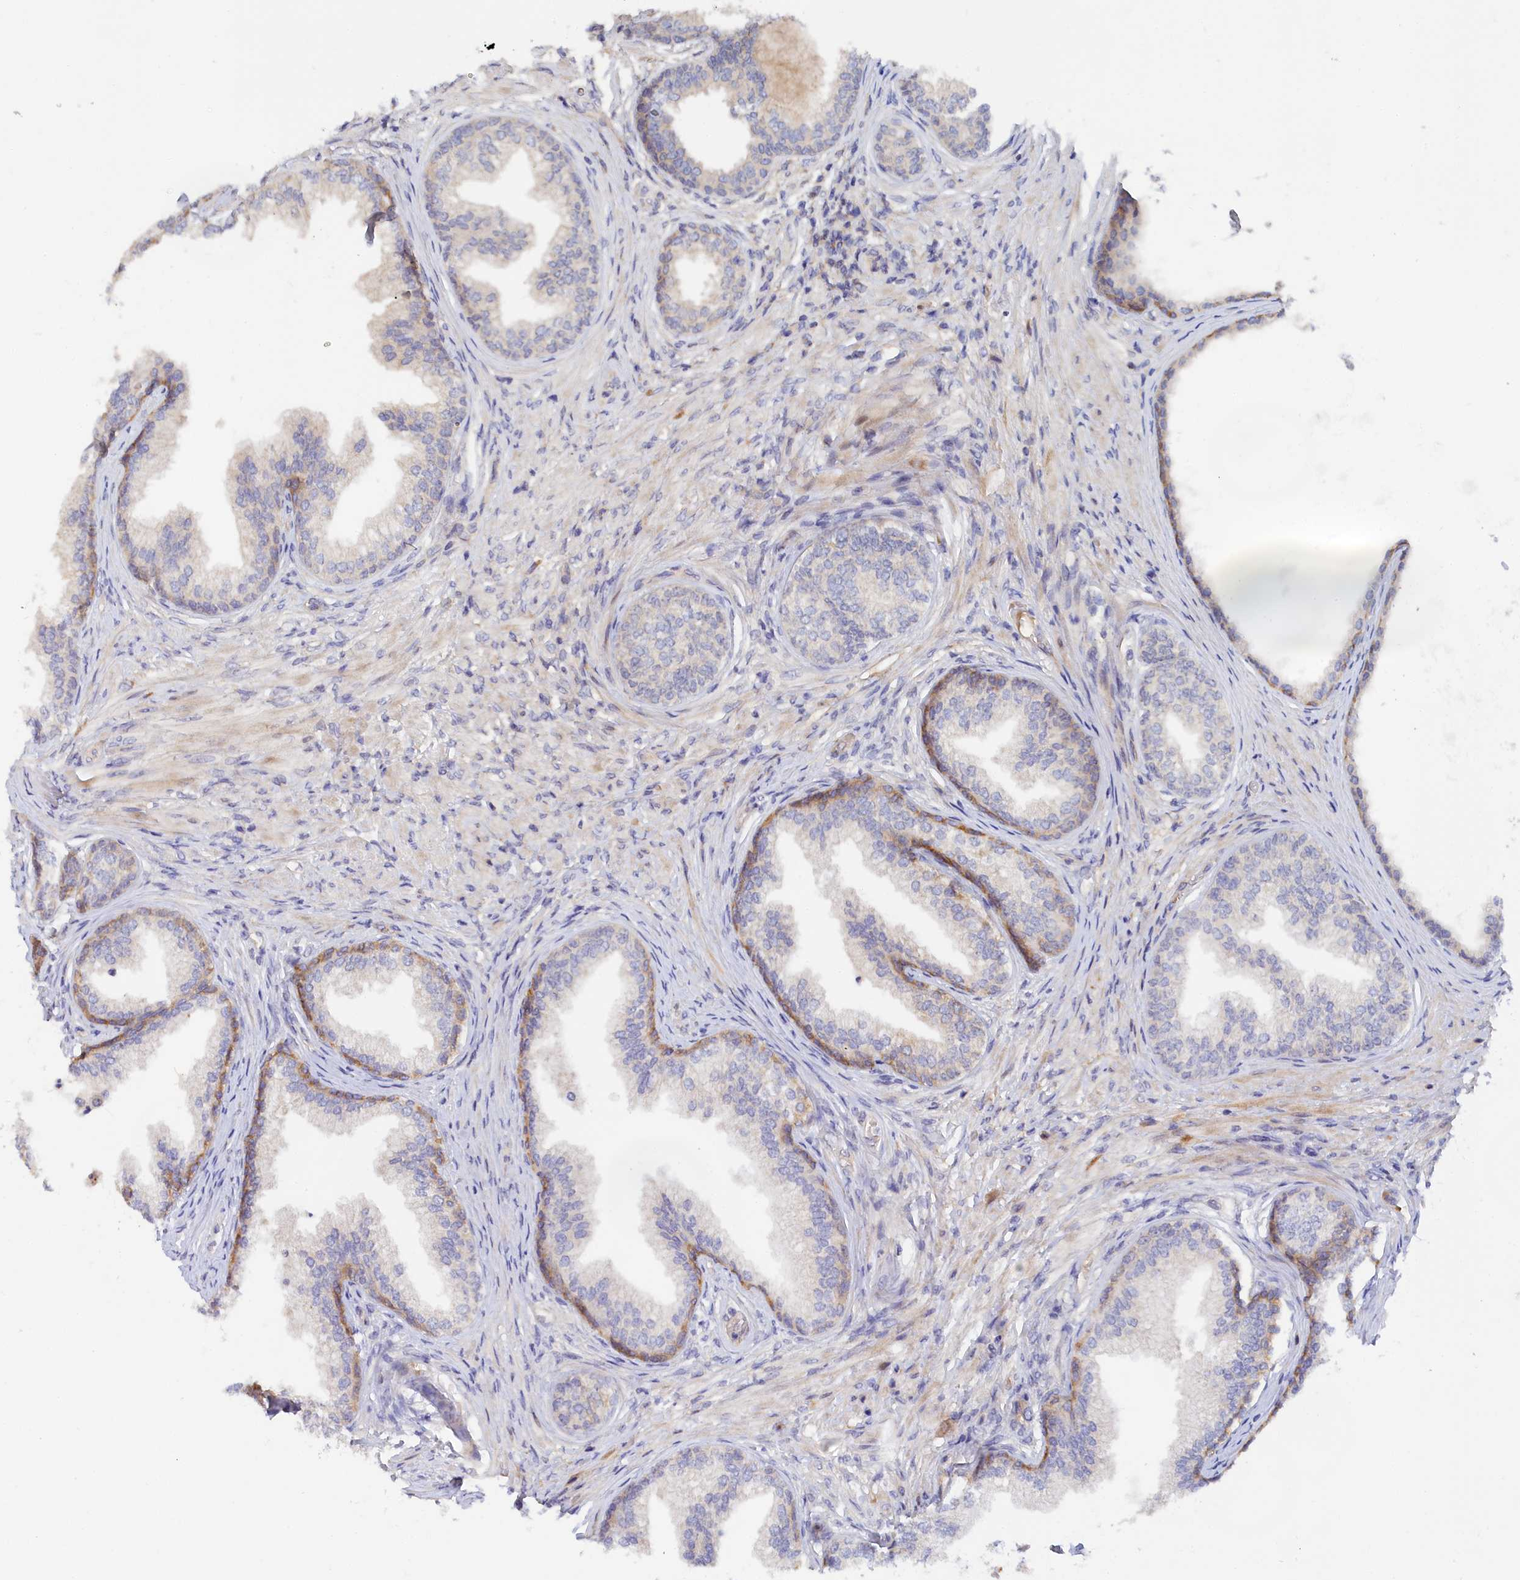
{"staining": {"intensity": "moderate", "quantity": "<25%", "location": "cytoplasmic/membranous"}, "tissue": "prostate", "cell_type": "Glandular cells", "image_type": "normal", "snomed": [{"axis": "morphology", "description": "Normal tissue, NOS"}, {"axis": "topography", "description": "Prostate"}], "caption": "Normal prostate displays moderate cytoplasmic/membranous staining in approximately <25% of glandular cells.", "gene": "SPATA5L1", "patient": {"sex": "male", "age": 76}}